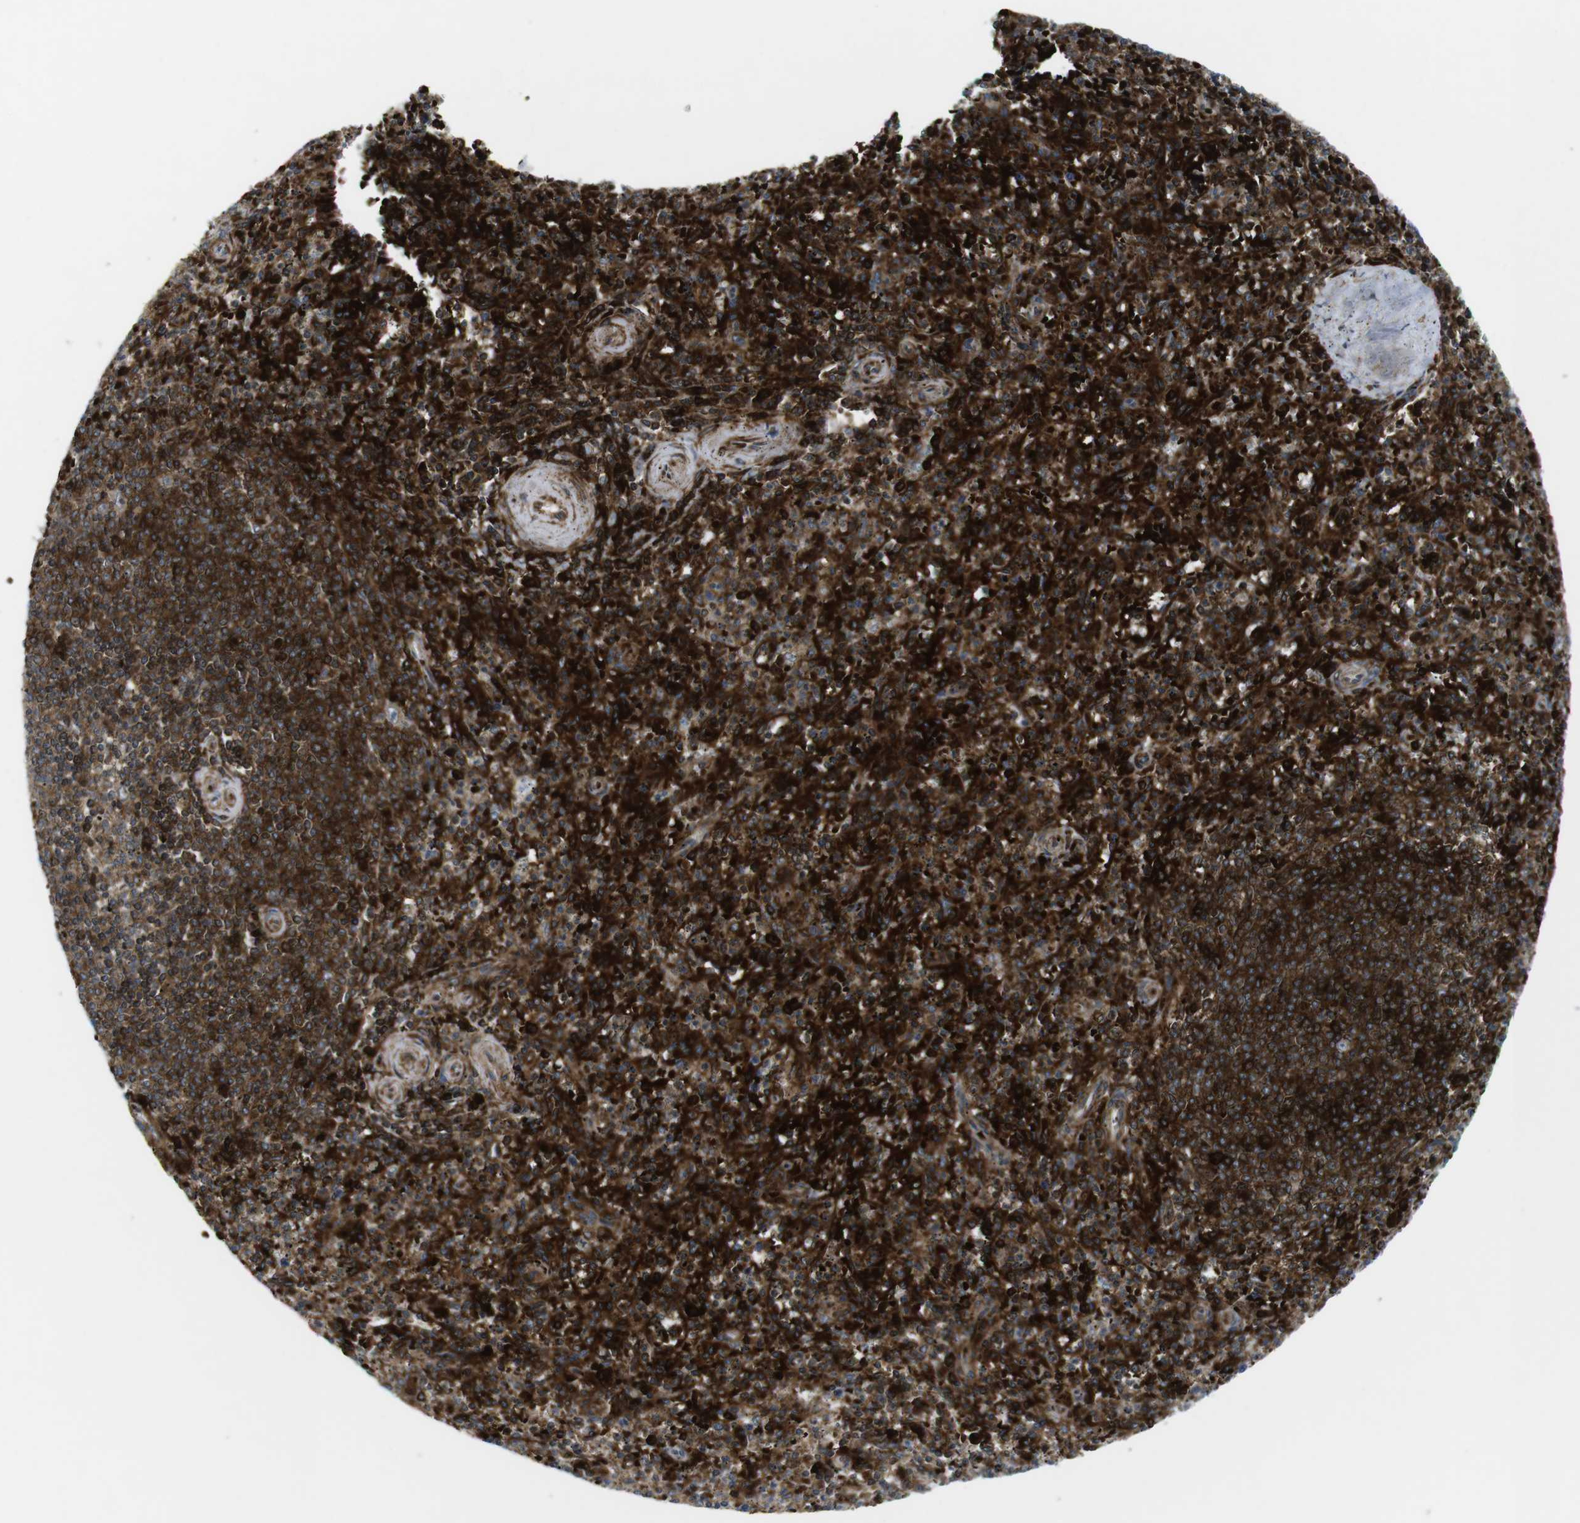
{"staining": {"intensity": "strong", "quantity": "25%-75%", "location": "cytoplasmic/membranous"}, "tissue": "spleen", "cell_type": "Cells in red pulp", "image_type": "normal", "snomed": [{"axis": "morphology", "description": "Normal tissue, NOS"}, {"axis": "topography", "description": "Spleen"}], "caption": "Immunohistochemical staining of normal spleen reveals high levels of strong cytoplasmic/membranous positivity in approximately 25%-75% of cells in red pulp.", "gene": "CUL7", "patient": {"sex": "male", "age": 72}}